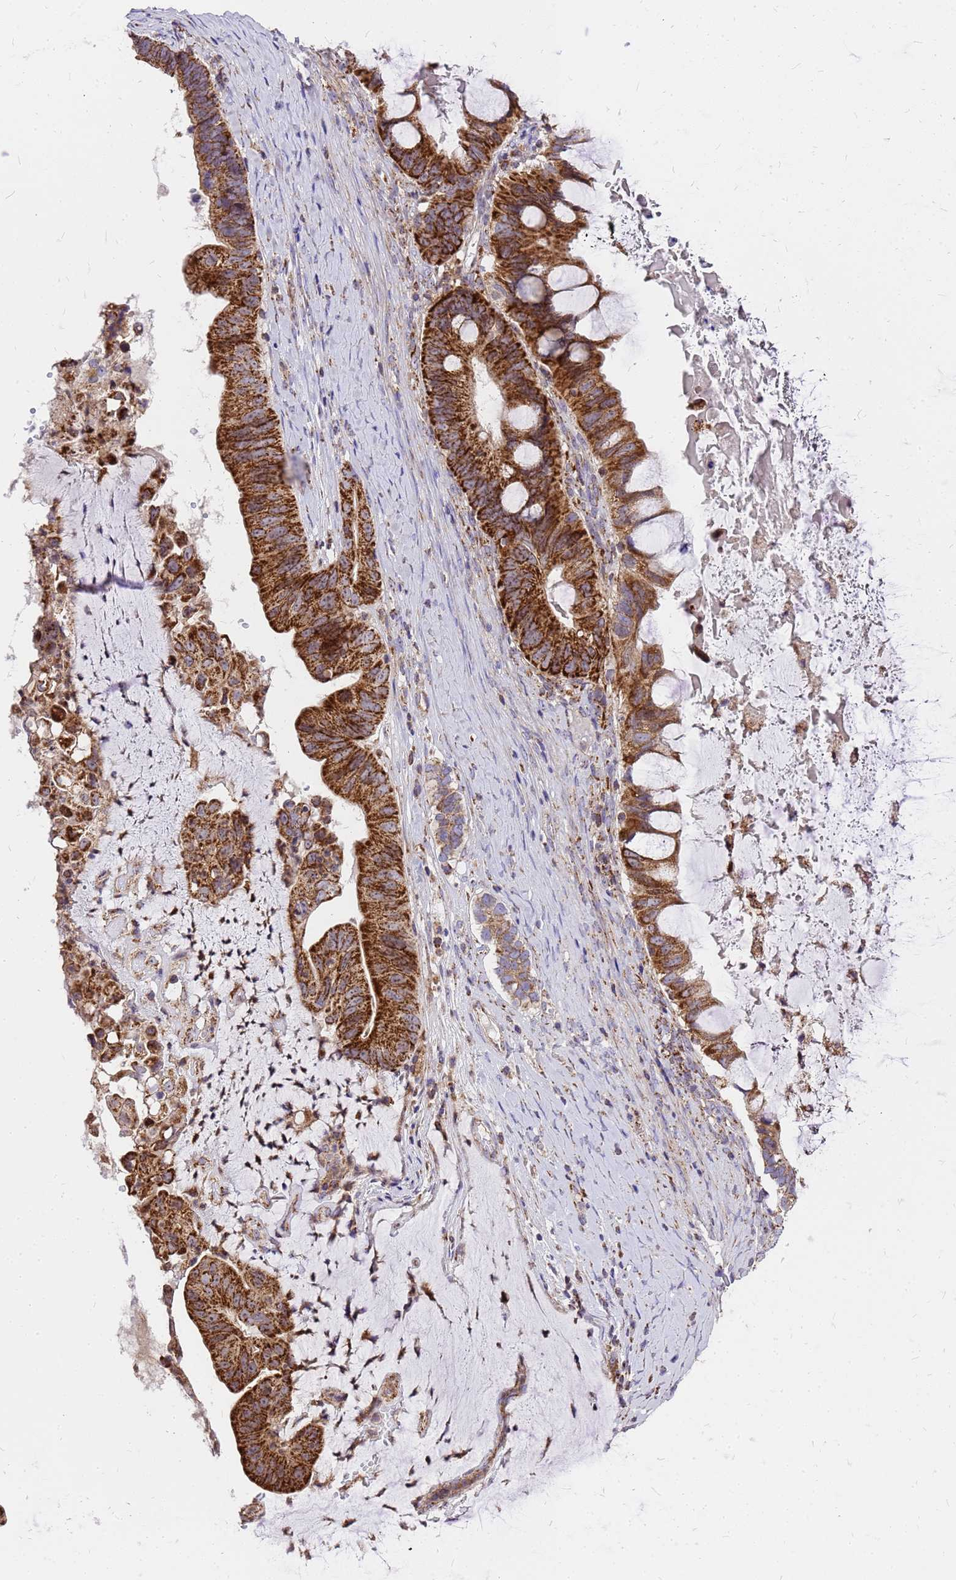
{"staining": {"intensity": "strong", "quantity": ">75%", "location": "cytoplasmic/membranous"}, "tissue": "ovarian cancer", "cell_type": "Tumor cells", "image_type": "cancer", "snomed": [{"axis": "morphology", "description": "Cystadenocarcinoma, mucinous, NOS"}, {"axis": "topography", "description": "Ovary"}], "caption": "Ovarian cancer was stained to show a protein in brown. There is high levels of strong cytoplasmic/membranous positivity in about >75% of tumor cells.", "gene": "MRPS26", "patient": {"sex": "female", "age": 61}}